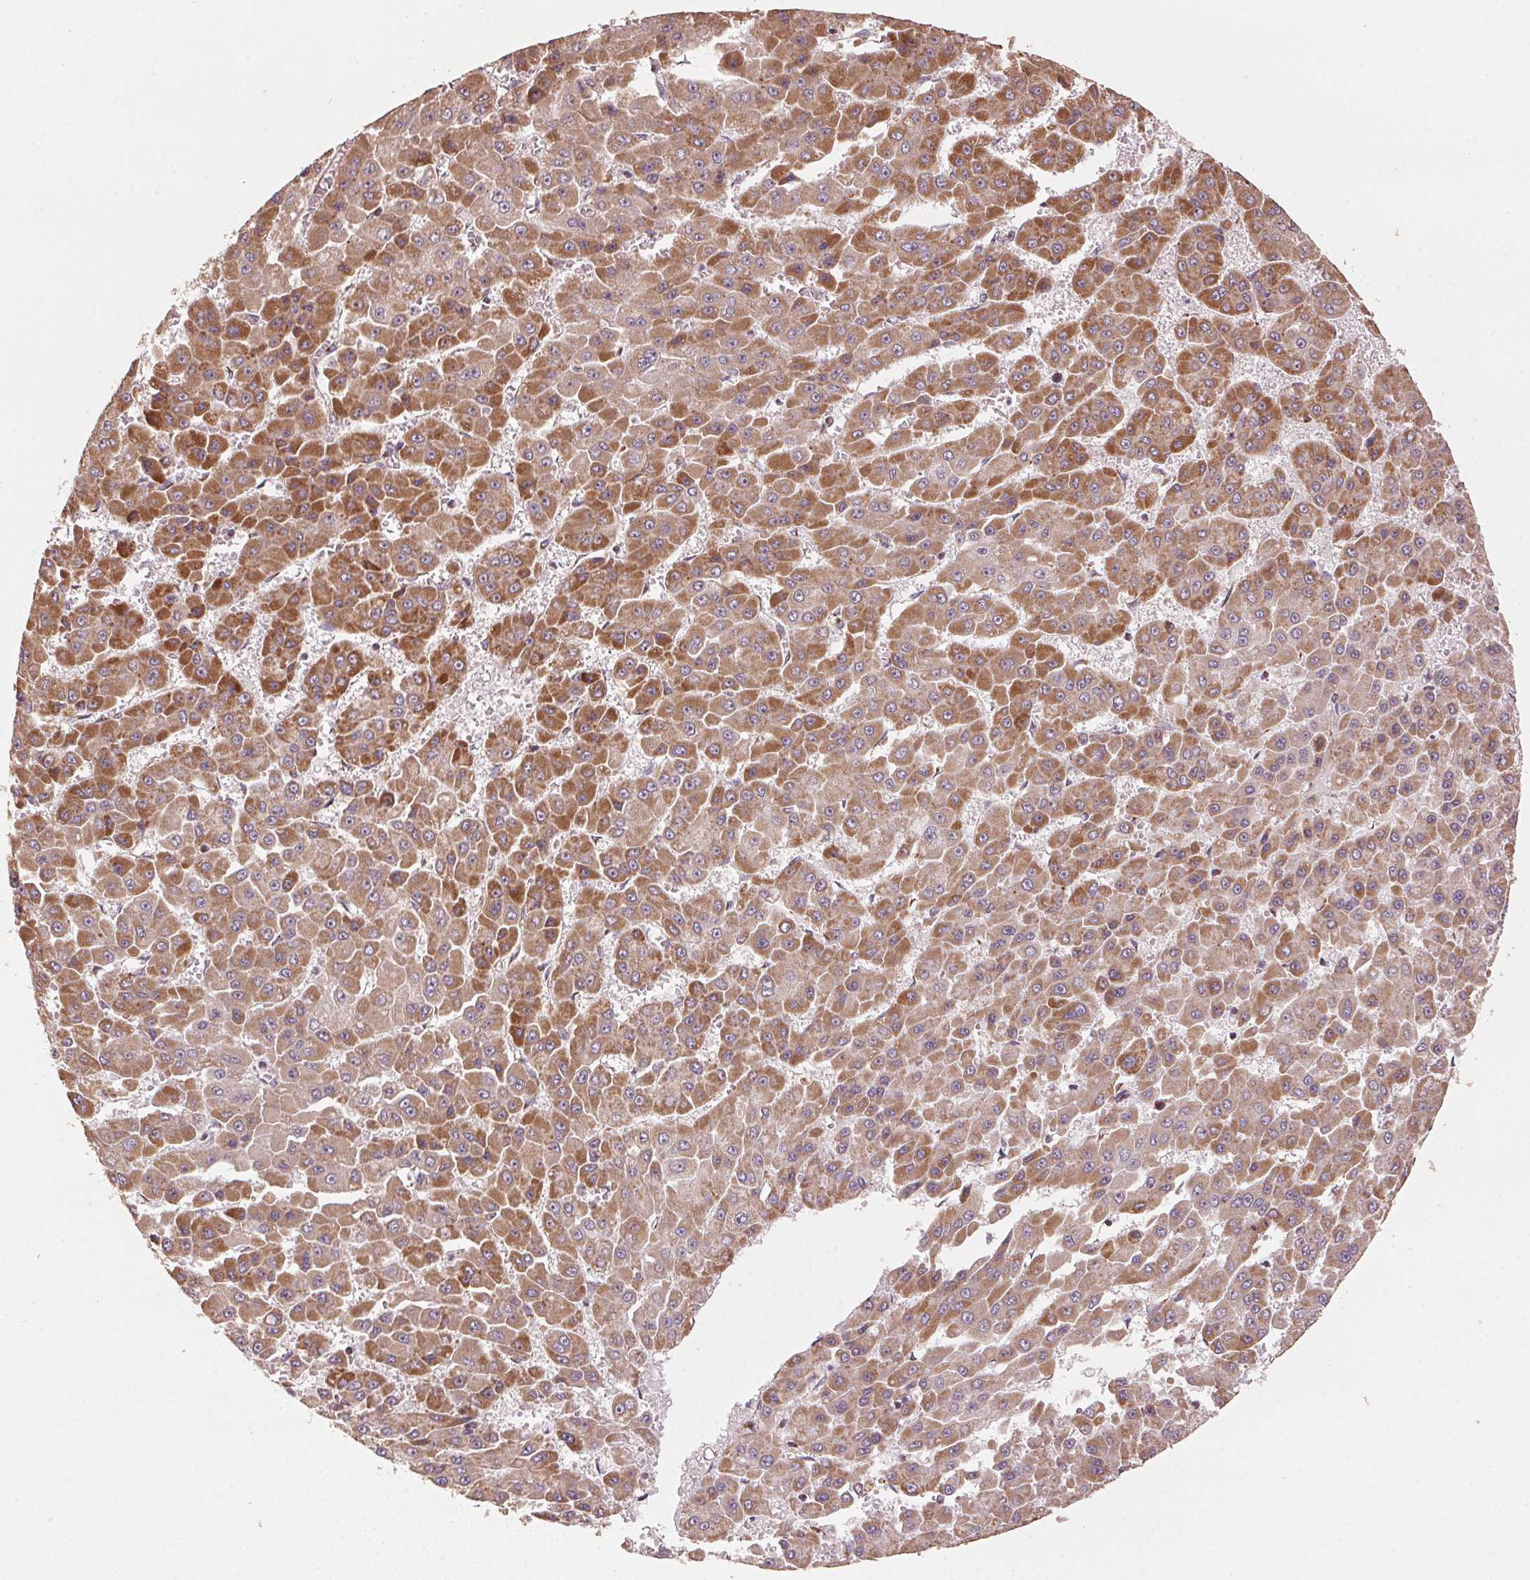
{"staining": {"intensity": "moderate", "quantity": ">75%", "location": "cytoplasmic/membranous"}, "tissue": "liver cancer", "cell_type": "Tumor cells", "image_type": "cancer", "snomed": [{"axis": "morphology", "description": "Carcinoma, Hepatocellular, NOS"}, {"axis": "topography", "description": "Liver"}], "caption": "Brown immunohistochemical staining in human liver cancer reveals moderate cytoplasmic/membranous positivity in about >75% of tumor cells. (IHC, brightfield microscopy, high magnification).", "gene": "TOMM70", "patient": {"sex": "male", "age": 78}}